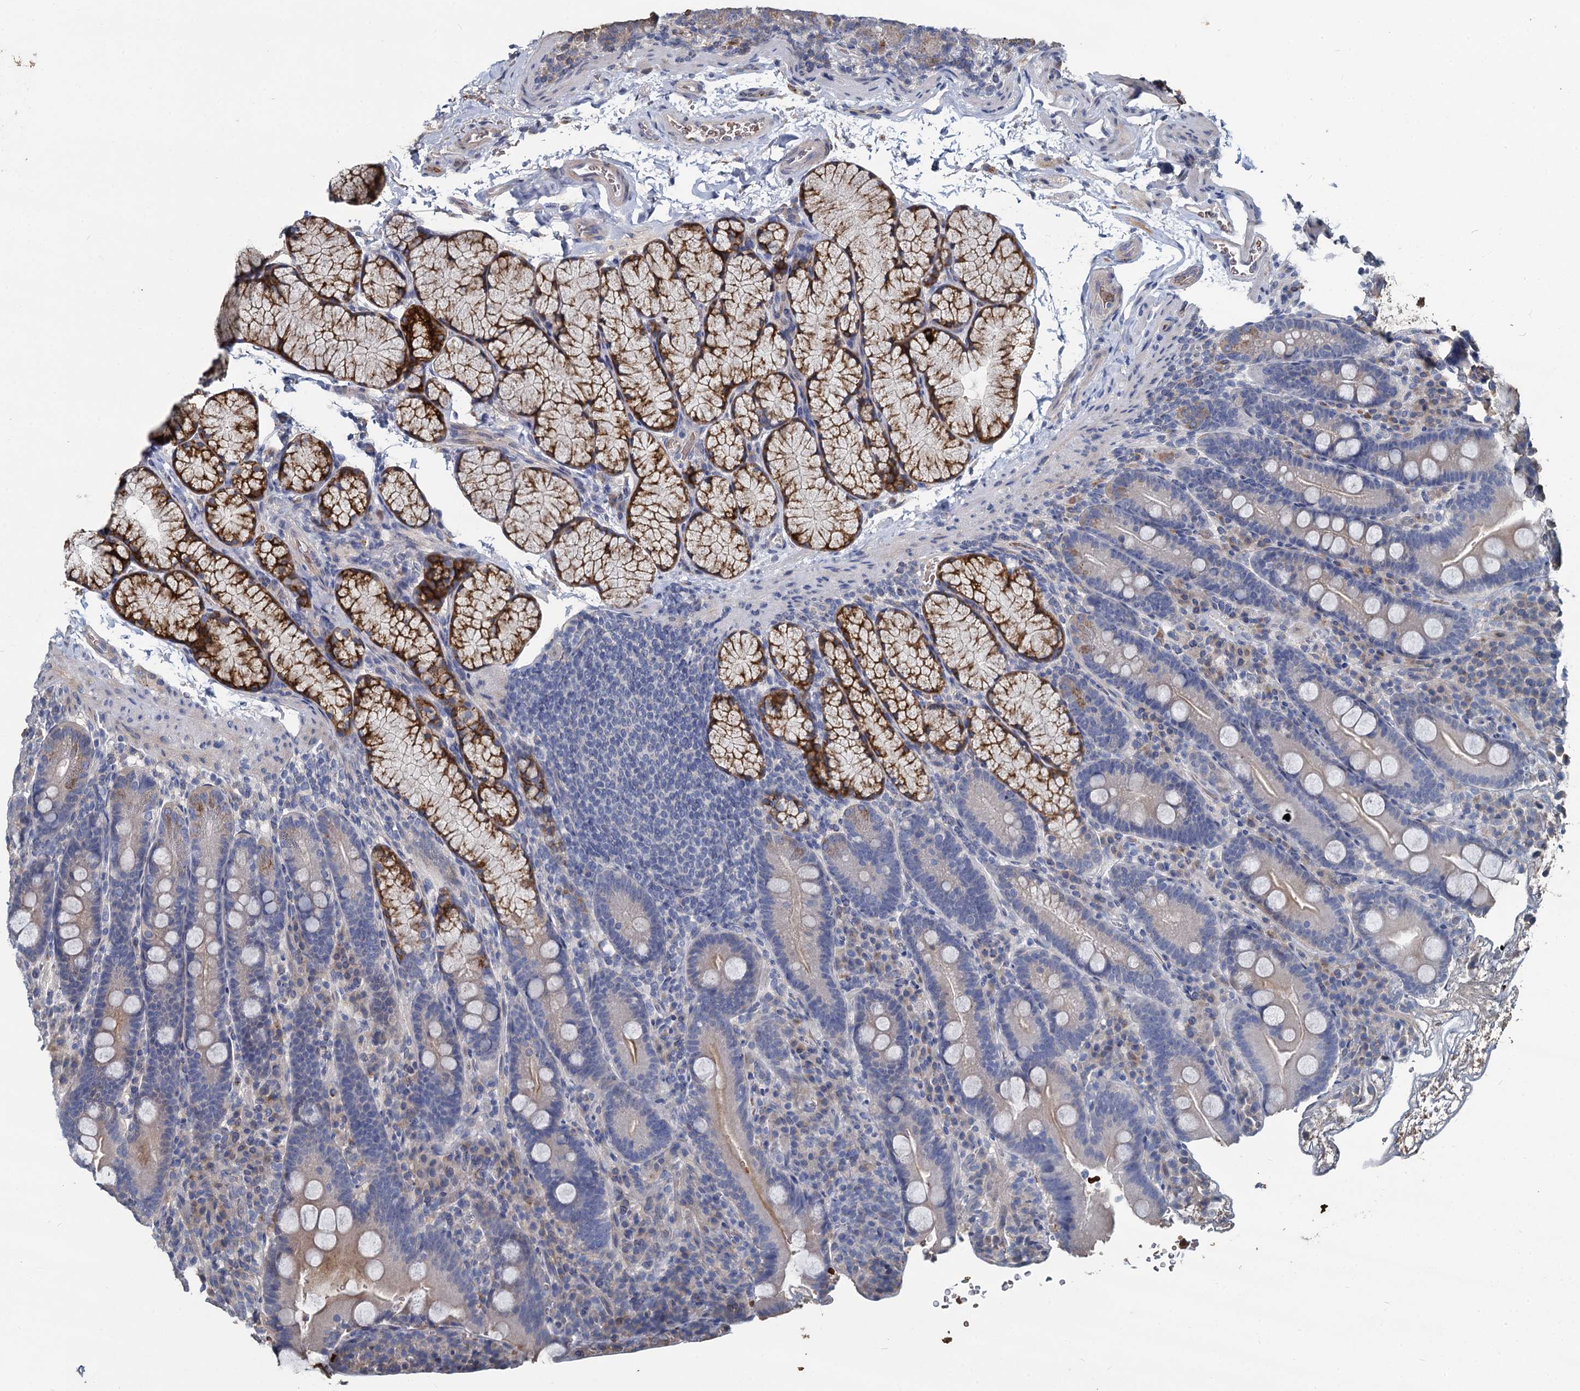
{"staining": {"intensity": "moderate", "quantity": "<25%", "location": "cytoplasmic/membranous"}, "tissue": "duodenum", "cell_type": "Glandular cells", "image_type": "normal", "snomed": [{"axis": "morphology", "description": "Normal tissue, NOS"}, {"axis": "topography", "description": "Duodenum"}], "caption": "Duodenum stained with immunohistochemistry demonstrates moderate cytoplasmic/membranous positivity in approximately <25% of glandular cells.", "gene": "TCTN2", "patient": {"sex": "male", "age": 35}}